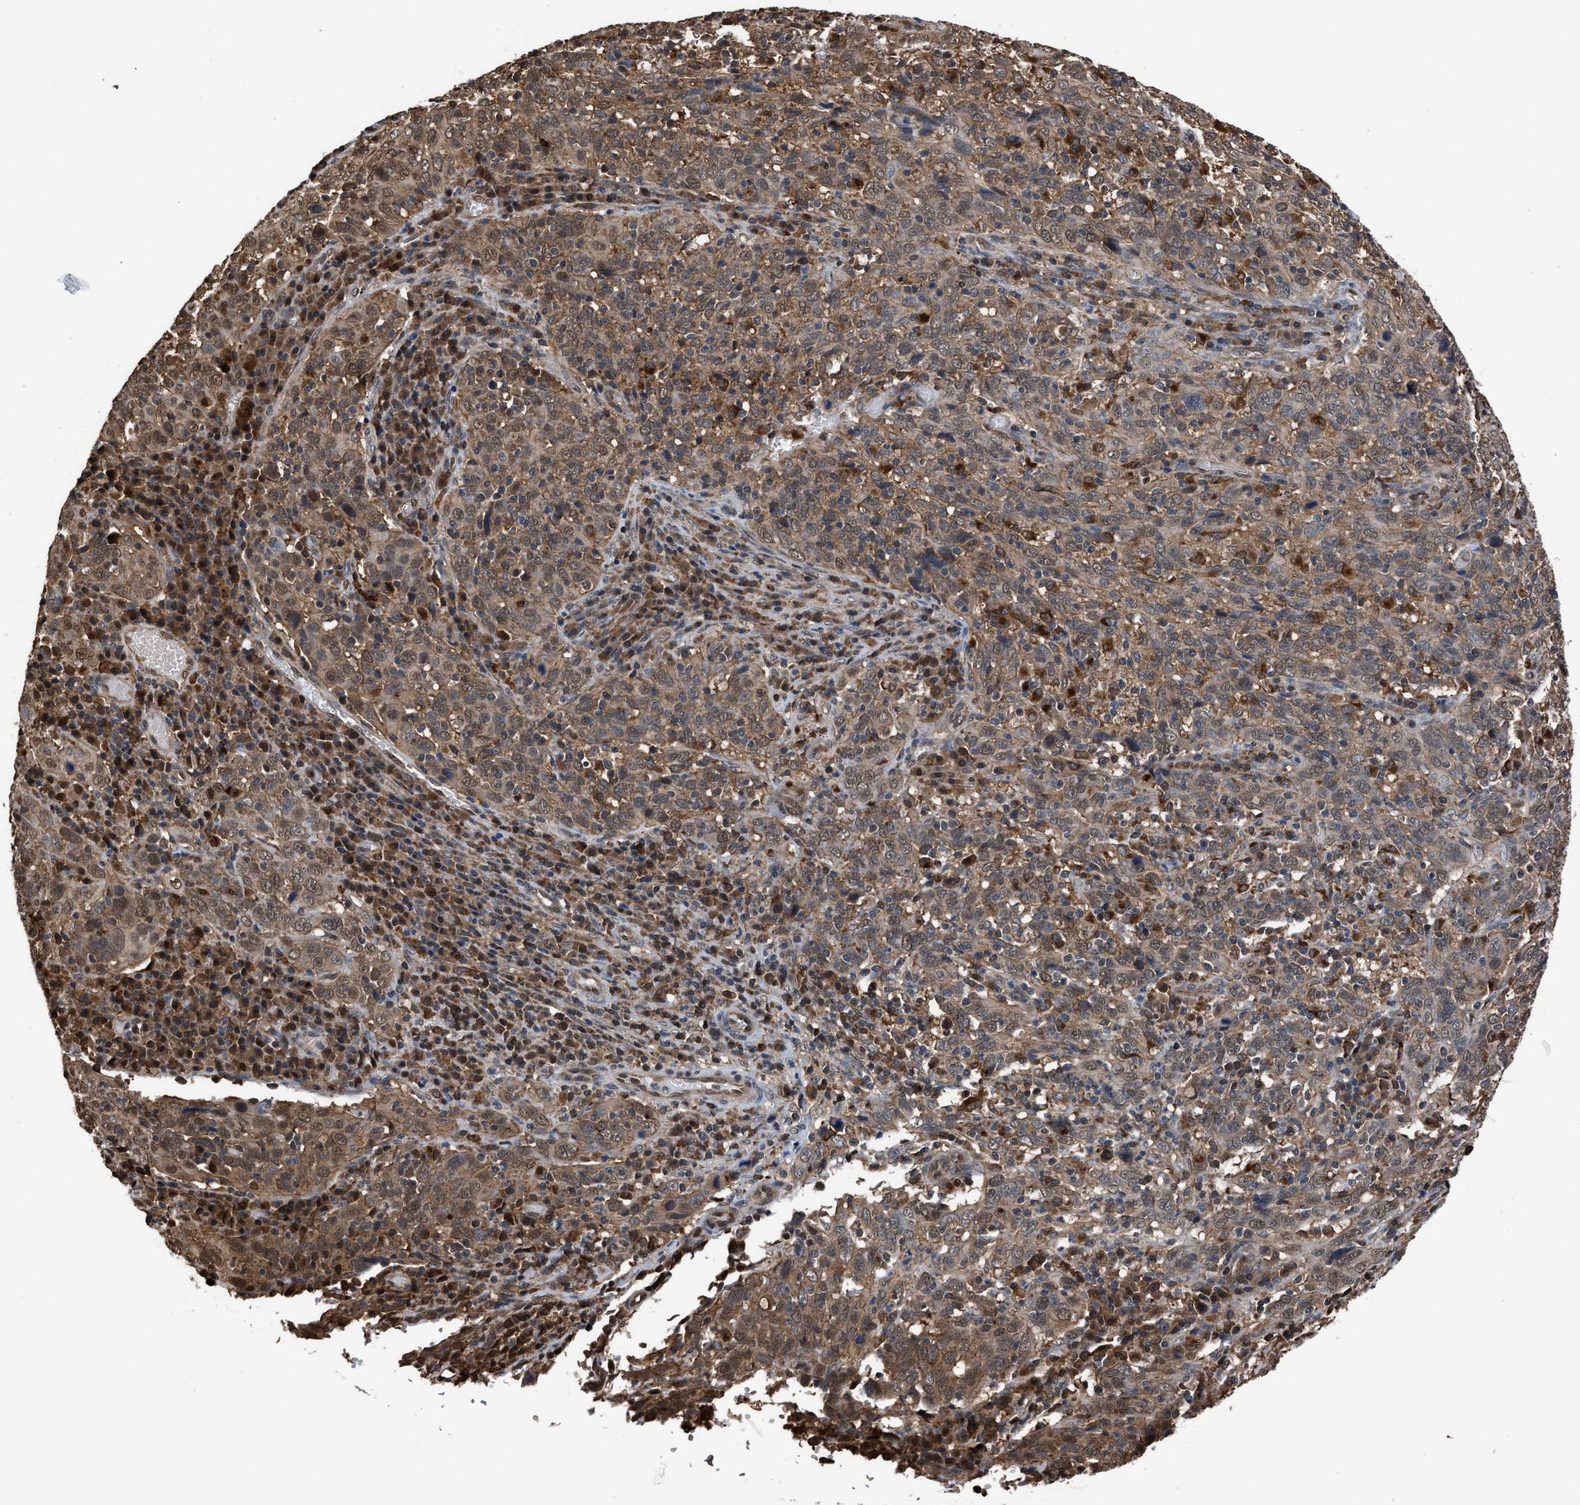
{"staining": {"intensity": "weak", "quantity": ">75%", "location": "cytoplasmic/membranous,nuclear"}, "tissue": "cervical cancer", "cell_type": "Tumor cells", "image_type": "cancer", "snomed": [{"axis": "morphology", "description": "Squamous cell carcinoma, NOS"}, {"axis": "topography", "description": "Cervix"}], "caption": "IHC micrograph of neoplastic tissue: squamous cell carcinoma (cervical) stained using IHC reveals low levels of weak protein expression localized specifically in the cytoplasmic/membranous and nuclear of tumor cells, appearing as a cytoplasmic/membranous and nuclear brown color.", "gene": "SCAI", "patient": {"sex": "female", "age": 46}}